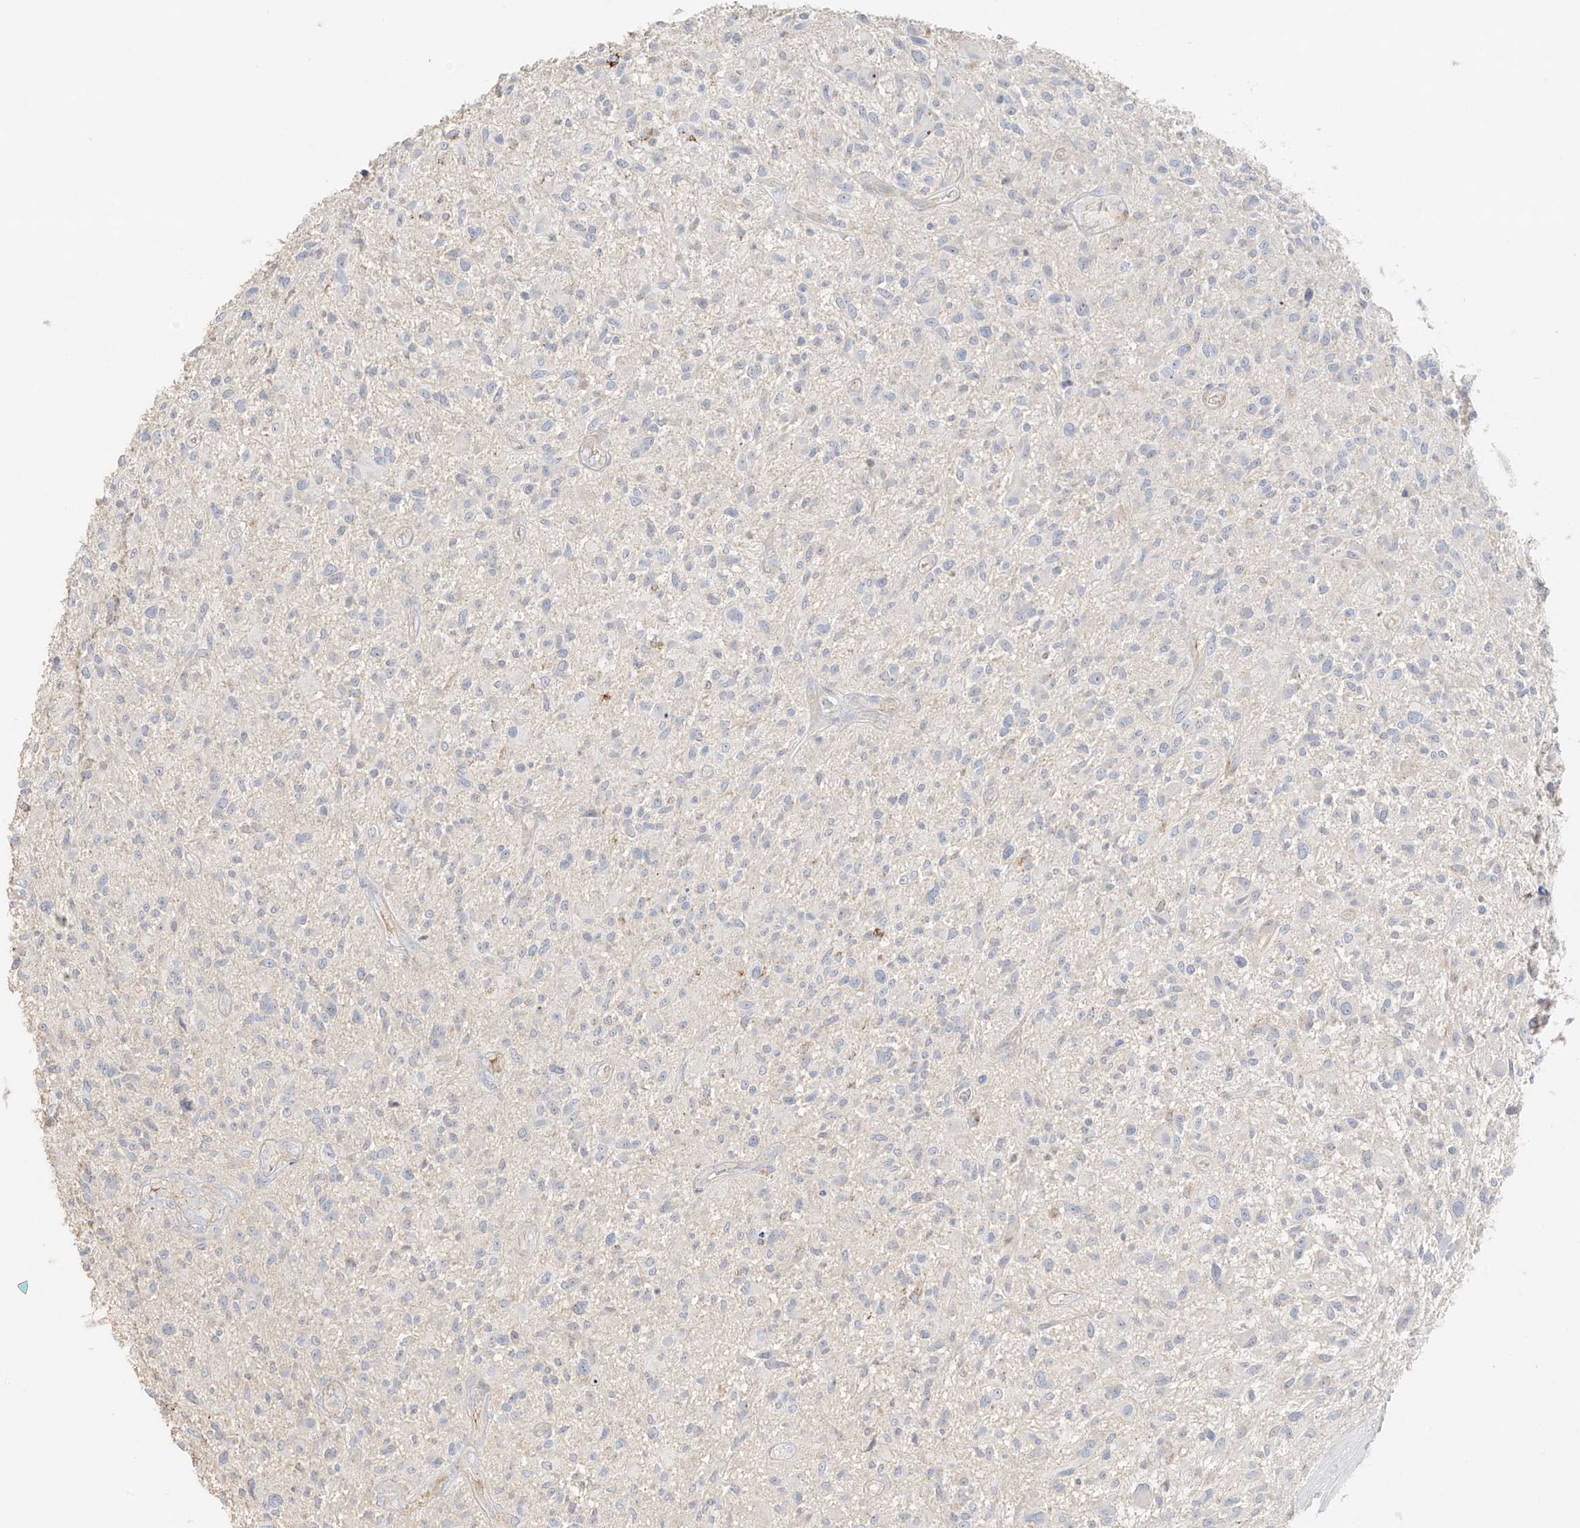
{"staining": {"intensity": "negative", "quantity": "none", "location": "none"}, "tissue": "glioma", "cell_type": "Tumor cells", "image_type": "cancer", "snomed": [{"axis": "morphology", "description": "Glioma, malignant, High grade"}, {"axis": "topography", "description": "Brain"}], "caption": "There is no significant expression in tumor cells of glioma.", "gene": "ZBTB41", "patient": {"sex": "male", "age": 47}}